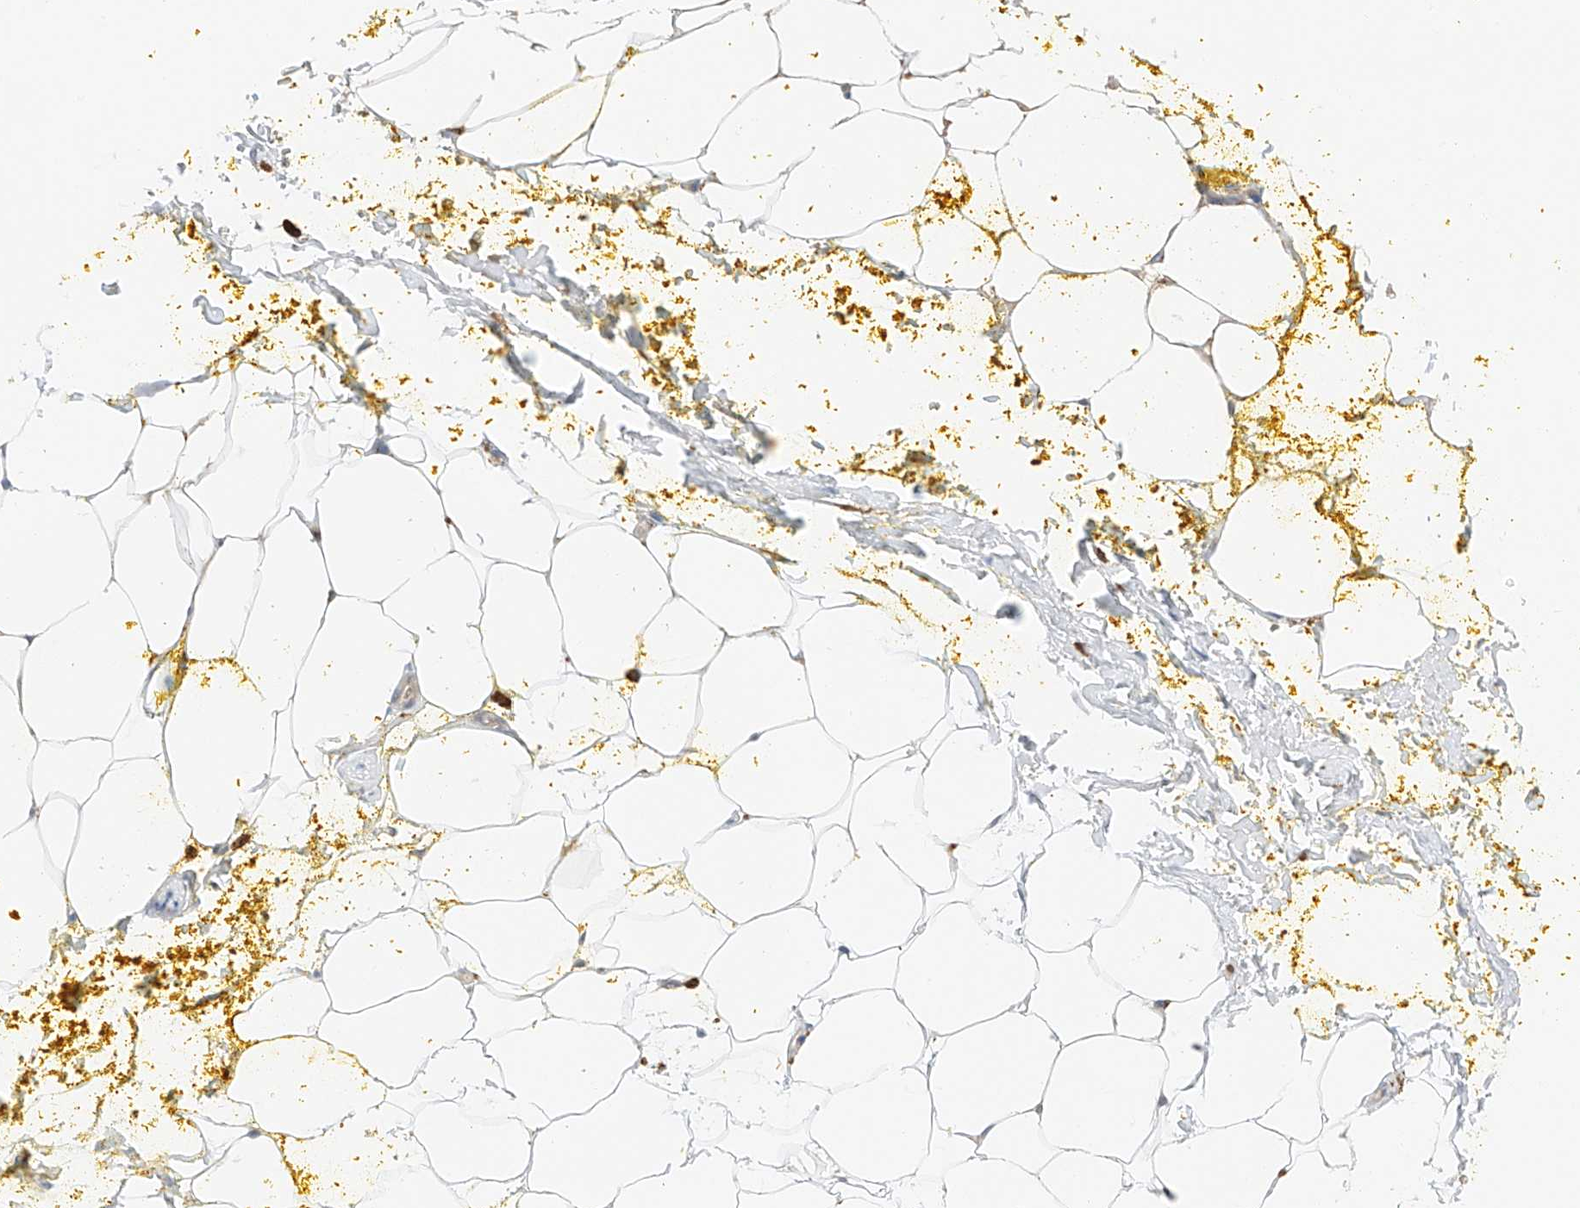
{"staining": {"intensity": "weak", "quantity": ">75%", "location": "cytoplasmic/membranous"}, "tissue": "adipose tissue", "cell_type": "Adipocytes", "image_type": "normal", "snomed": [{"axis": "morphology", "description": "Normal tissue, NOS"}, {"axis": "morphology", "description": "Adenocarcinoma, Low grade"}, {"axis": "topography", "description": "Prostate"}, {"axis": "topography", "description": "Peripheral nerve tissue"}], "caption": "Adipose tissue stained for a protein (brown) exhibits weak cytoplasmic/membranous positive expression in approximately >75% of adipocytes.", "gene": "TBXAS1", "patient": {"sex": "male", "age": 63}}